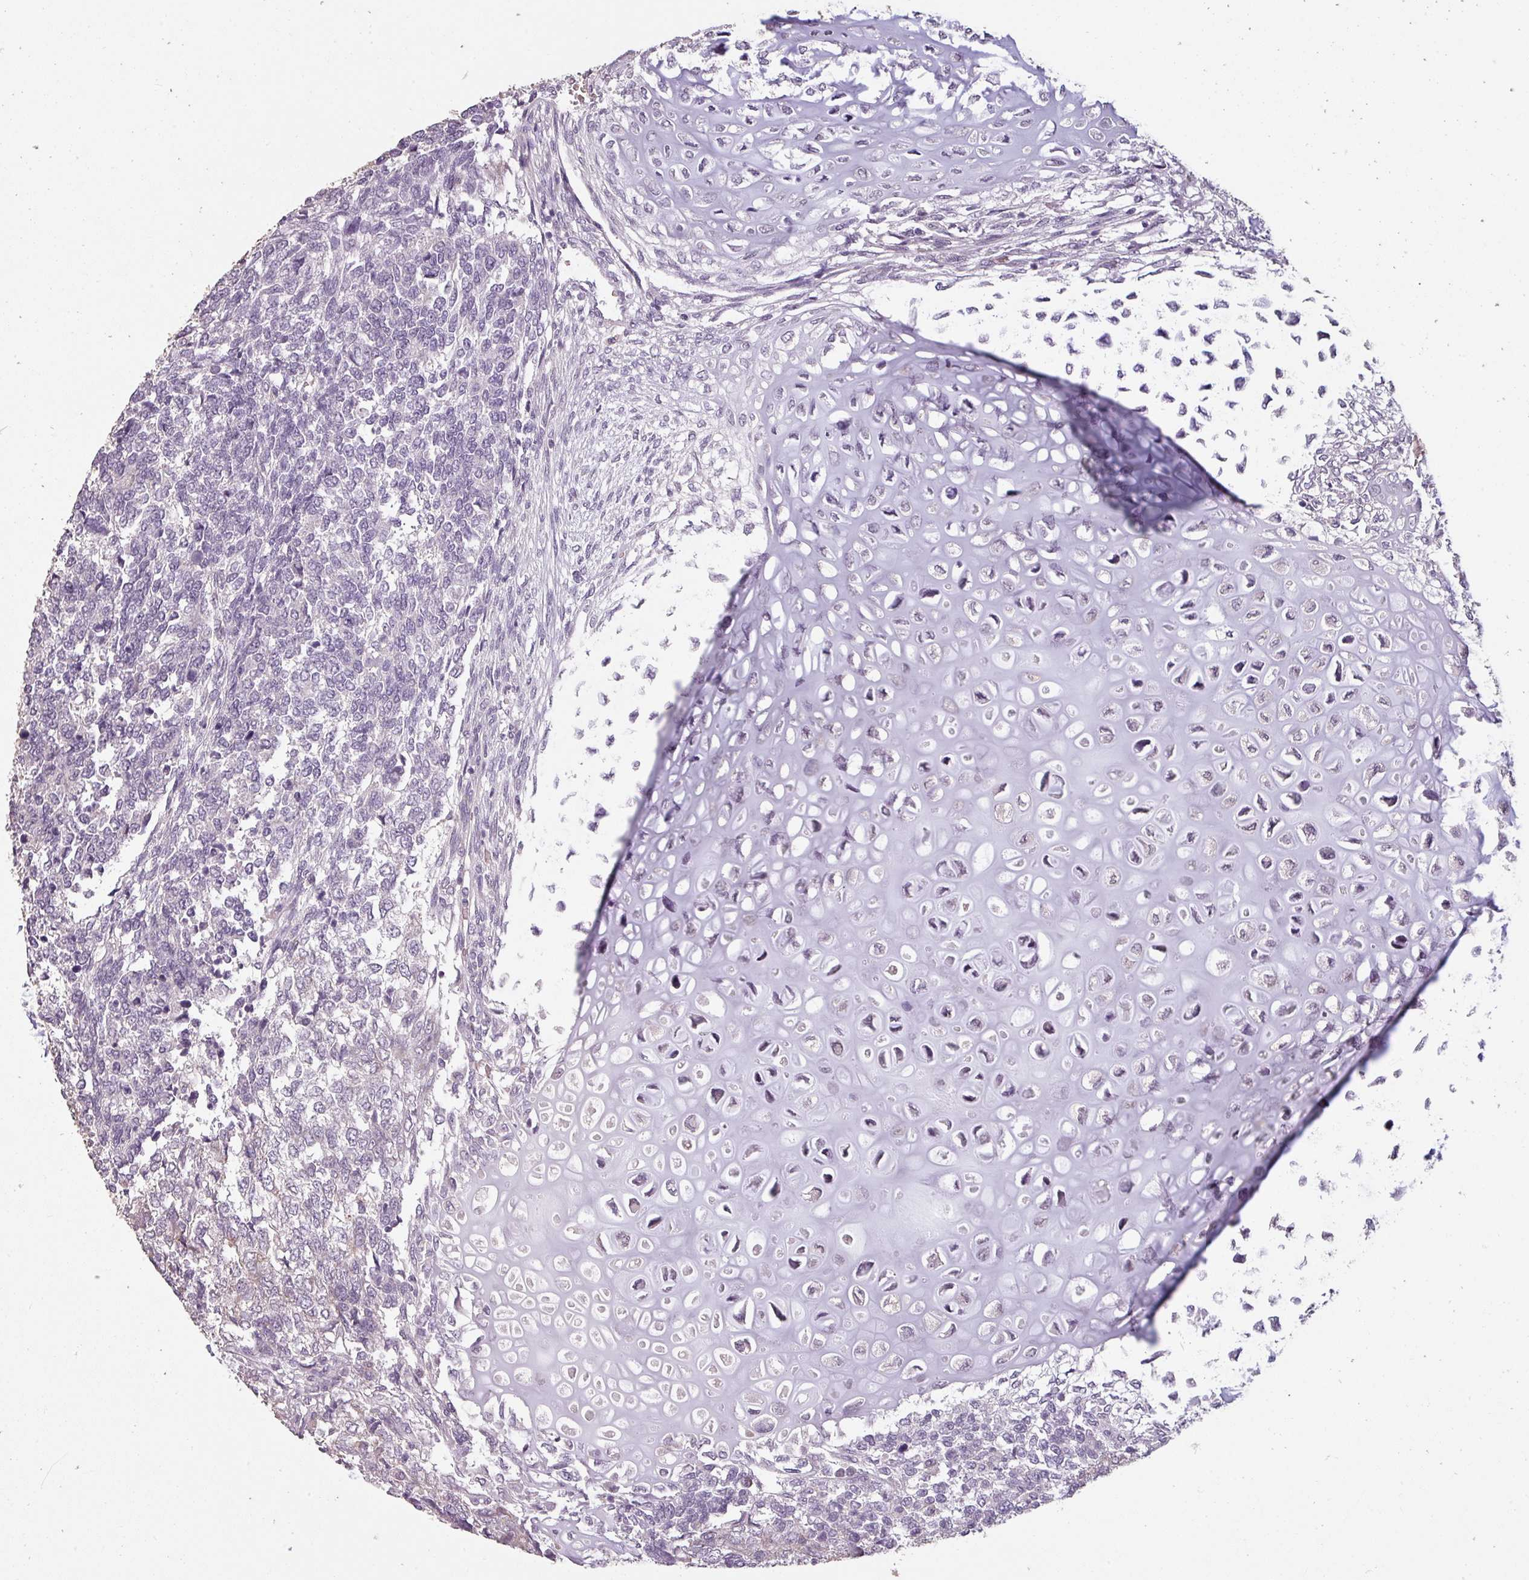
{"staining": {"intensity": "negative", "quantity": "none", "location": "none"}, "tissue": "testis cancer", "cell_type": "Tumor cells", "image_type": "cancer", "snomed": [{"axis": "morphology", "description": "Carcinoma, Embryonal, NOS"}, {"axis": "topography", "description": "Testis"}], "caption": "The histopathology image exhibits no significant expression in tumor cells of testis cancer.", "gene": "LYPLA1", "patient": {"sex": "male", "age": 23}}